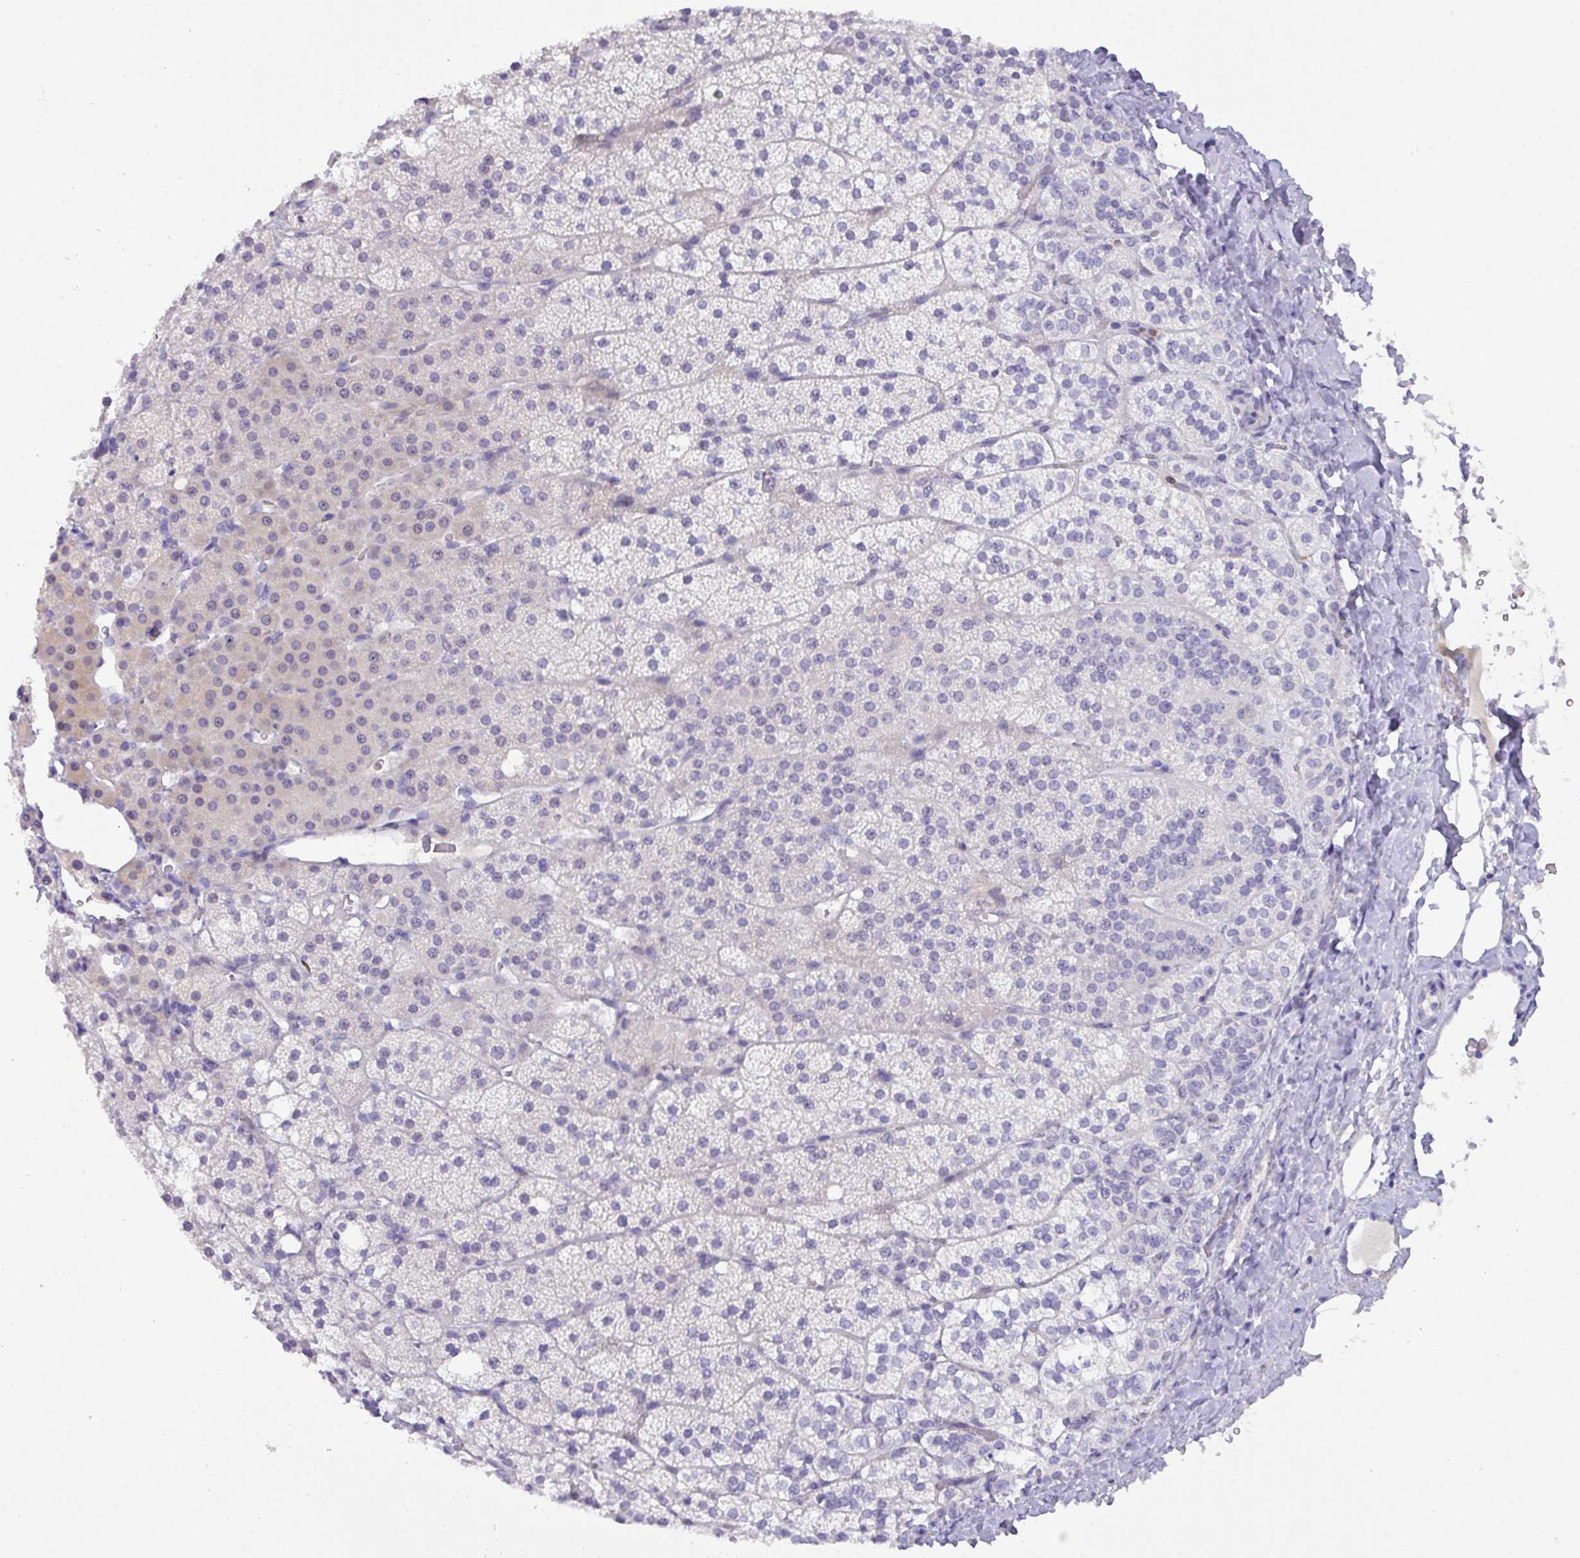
{"staining": {"intensity": "negative", "quantity": "none", "location": "none"}, "tissue": "adrenal gland", "cell_type": "Glandular cells", "image_type": "normal", "snomed": [{"axis": "morphology", "description": "Normal tissue, NOS"}, {"axis": "topography", "description": "Adrenal gland"}], "caption": "Immunohistochemistry of normal human adrenal gland shows no staining in glandular cells.", "gene": "MRM2", "patient": {"sex": "male", "age": 53}}